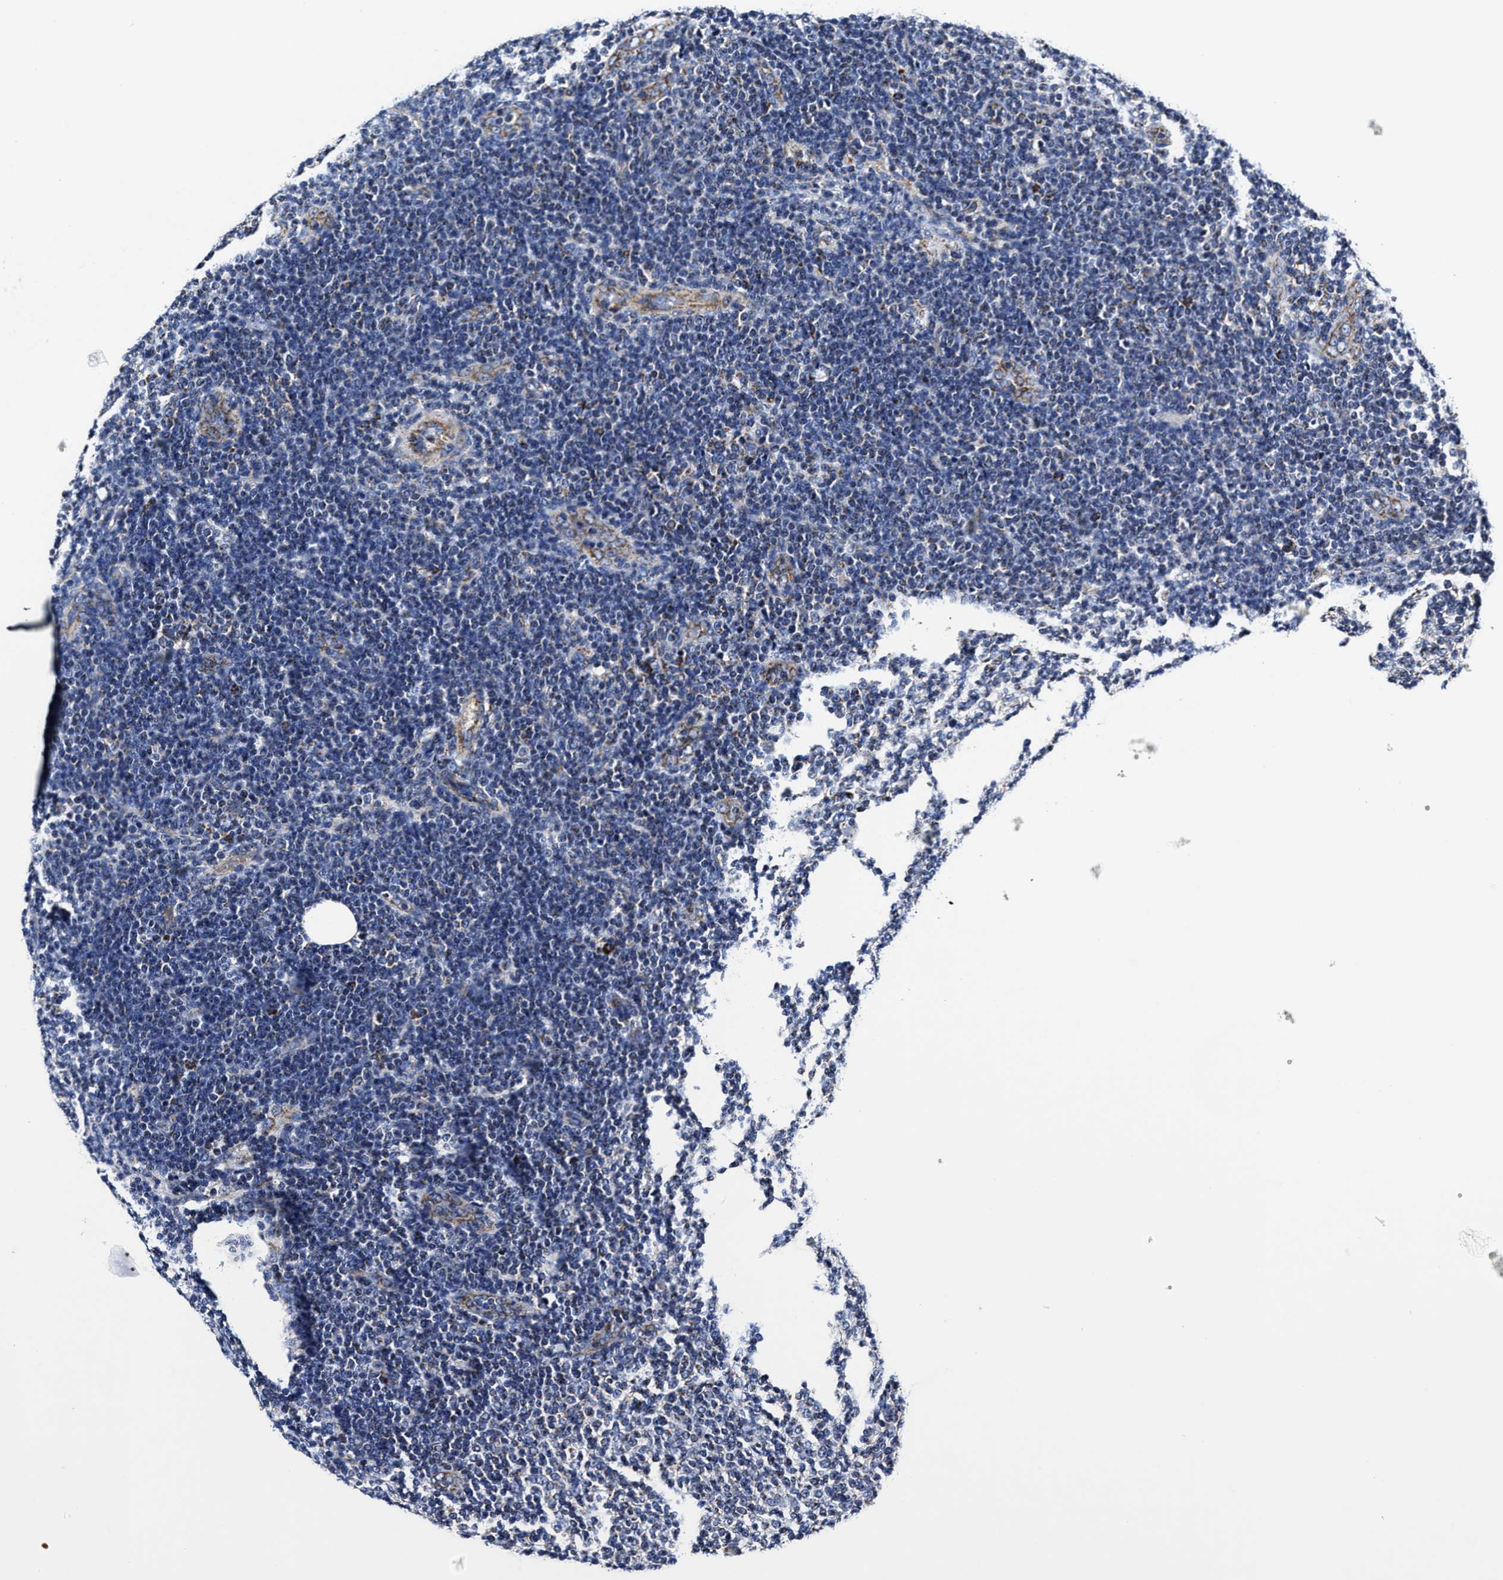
{"staining": {"intensity": "negative", "quantity": "none", "location": "none"}, "tissue": "lymphoma", "cell_type": "Tumor cells", "image_type": "cancer", "snomed": [{"axis": "morphology", "description": "Malignant lymphoma, non-Hodgkin's type, Low grade"}, {"axis": "topography", "description": "Lymph node"}], "caption": "Lymphoma stained for a protein using IHC exhibits no positivity tumor cells.", "gene": "HINT2", "patient": {"sex": "male", "age": 66}}